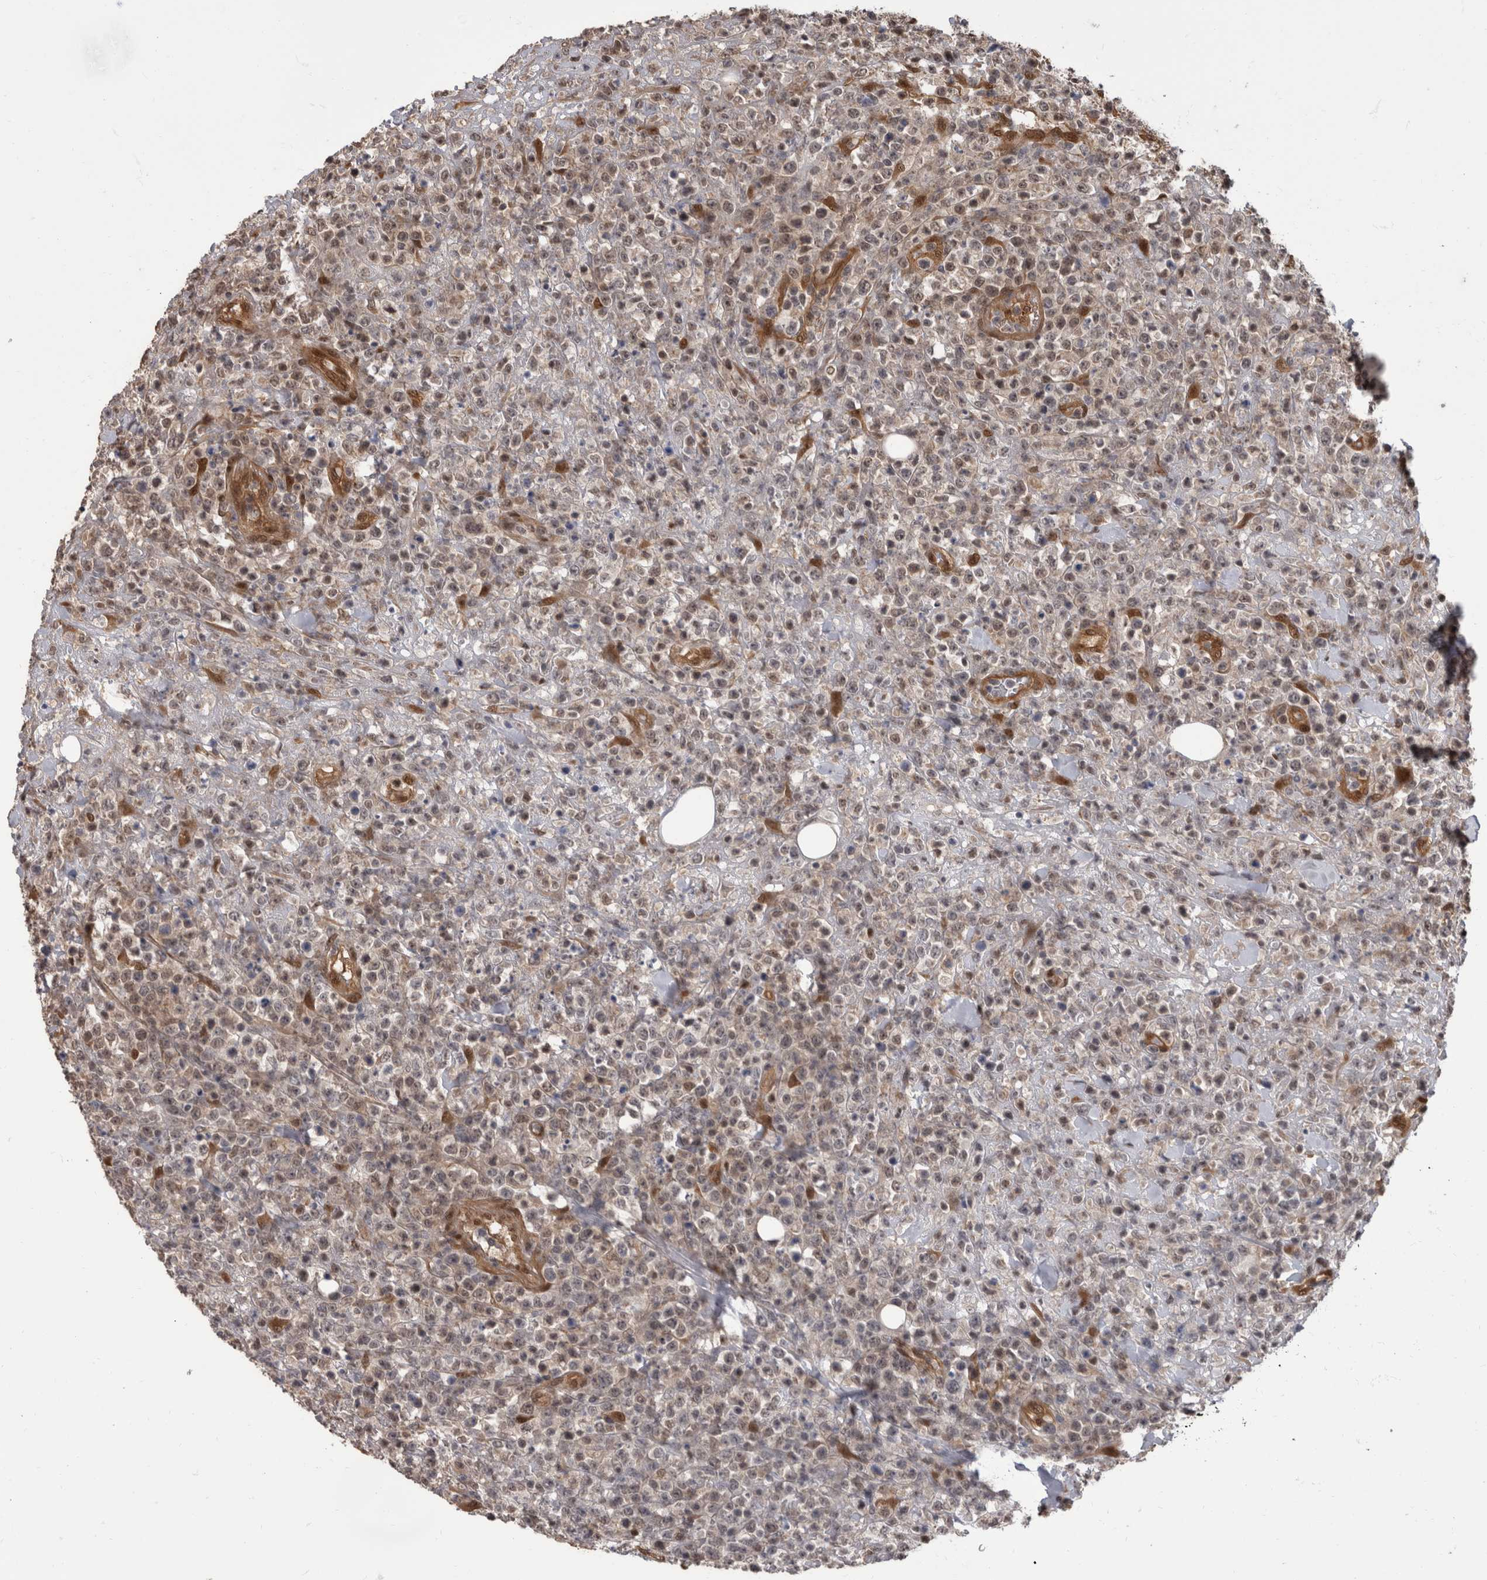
{"staining": {"intensity": "moderate", "quantity": "25%-75%", "location": "nuclear"}, "tissue": "lymphoma", "cell_type": "Tumor cells", "image_type": "cancer", "snomed": [{"axis": "morphology", "description": "Malignant lymphoma, non-Hodgkin's type, High grade"}, {"axis": "topography", "description": "Colon"}], "caption": "This histopathology image shows lymphoma stained with immunohistochemistry to label a protein in brown. The nuclear of tumor cells show moderate positivity for the protein. Nuclei are counter-stained blue.", "gene": "AKT3", "patient": {"sex": "female", "age": 53}}